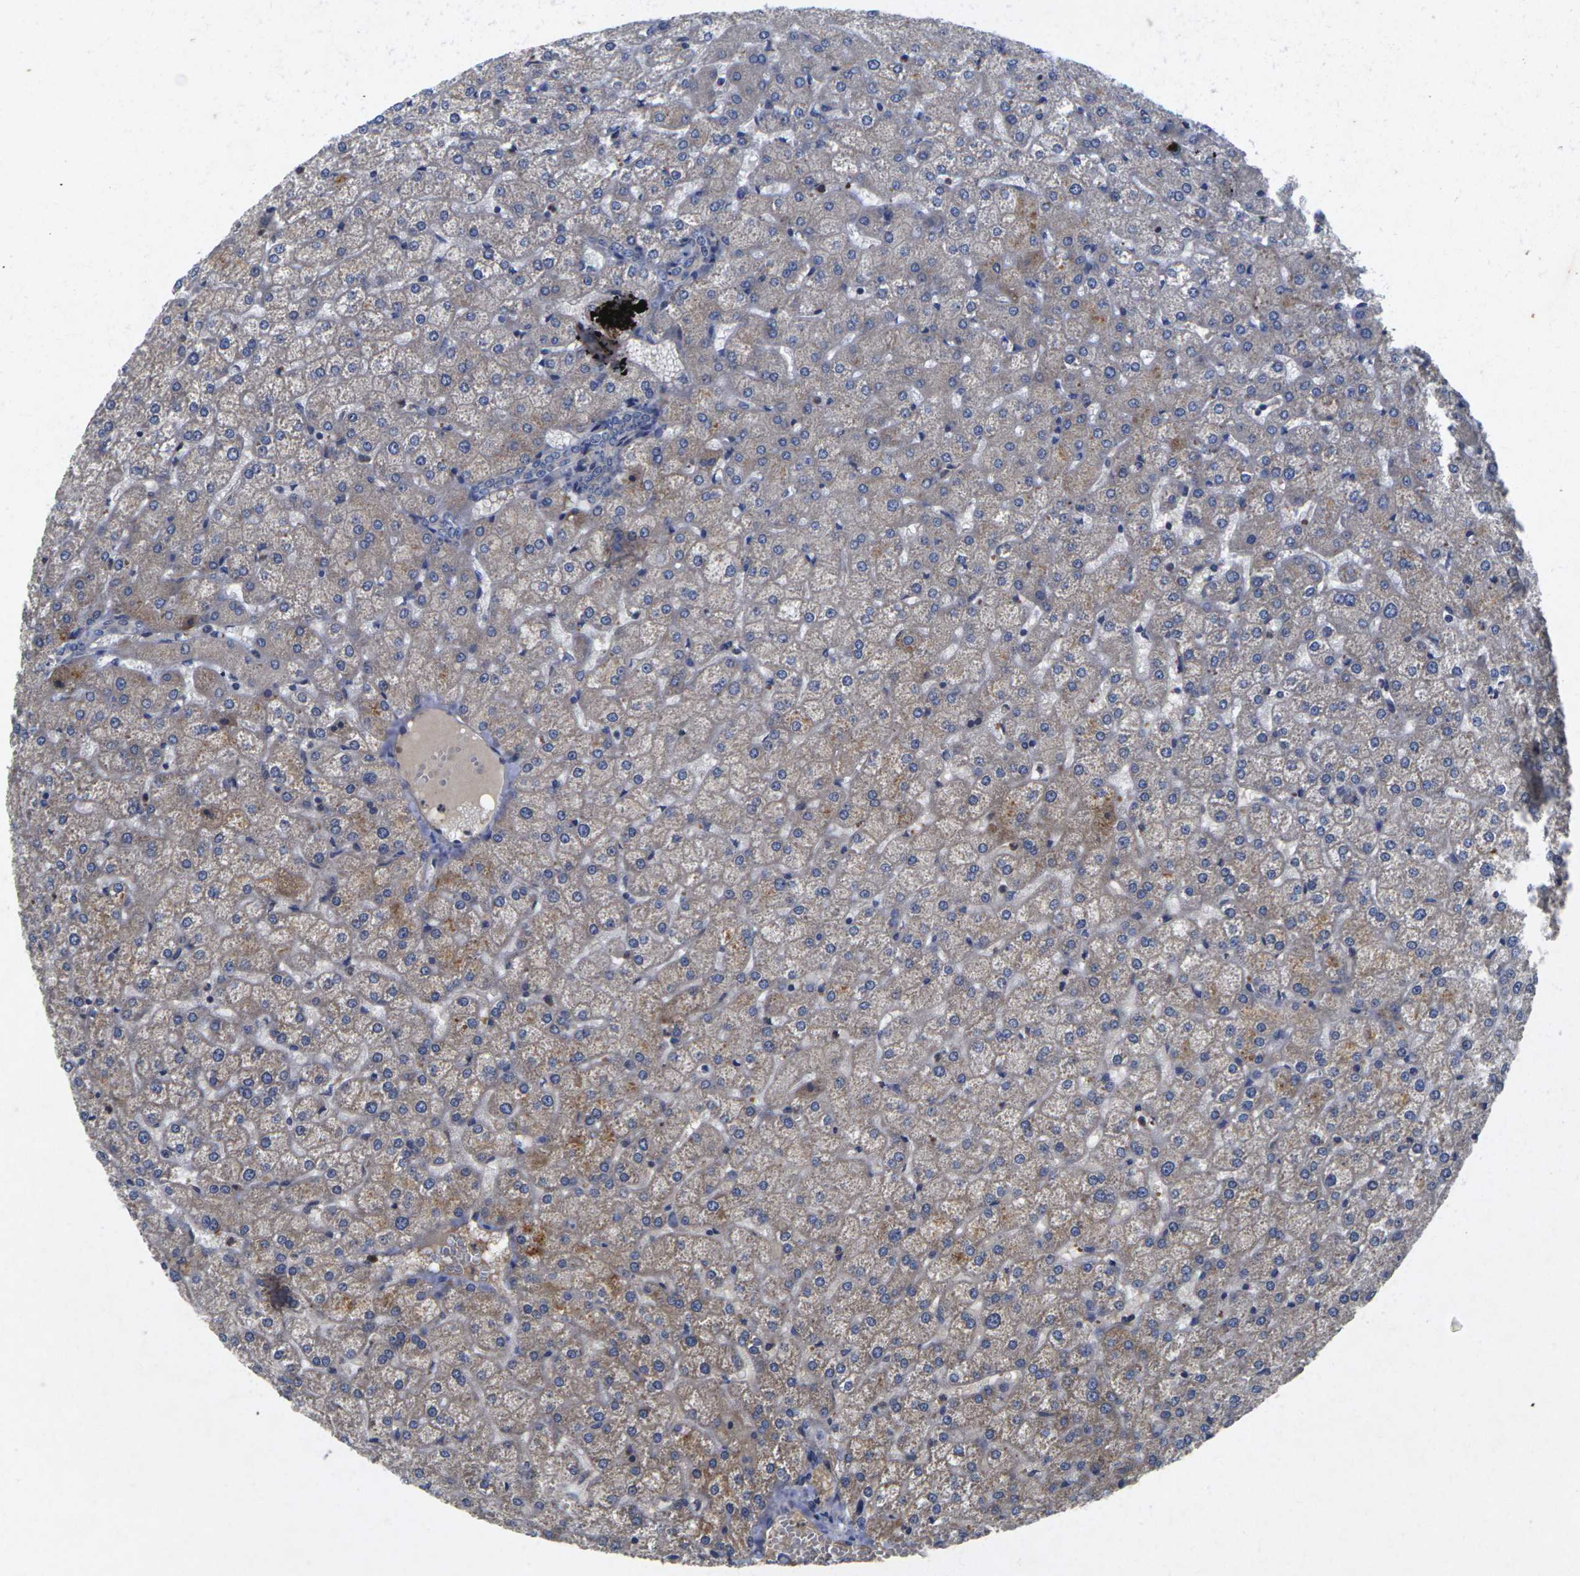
{"staining": {"intensity": "negative", "quantity": "none", "location": "none"}, "tissue": "liver", "cell_type": "Cholangiocytes", "image_type": "normal", "snomed": [{"axis": "morphology", "description": "Normal tissue, NOS"}, {"axis": "topography", "description": "Liver"}], "caption": "This is a histopathology image of immunohistochemistry staining of unremarkable liver, which shows no positivity in cholangiocytes.", "gene": "KIF1B", "patient": {"sex": "female", "age": 32}}